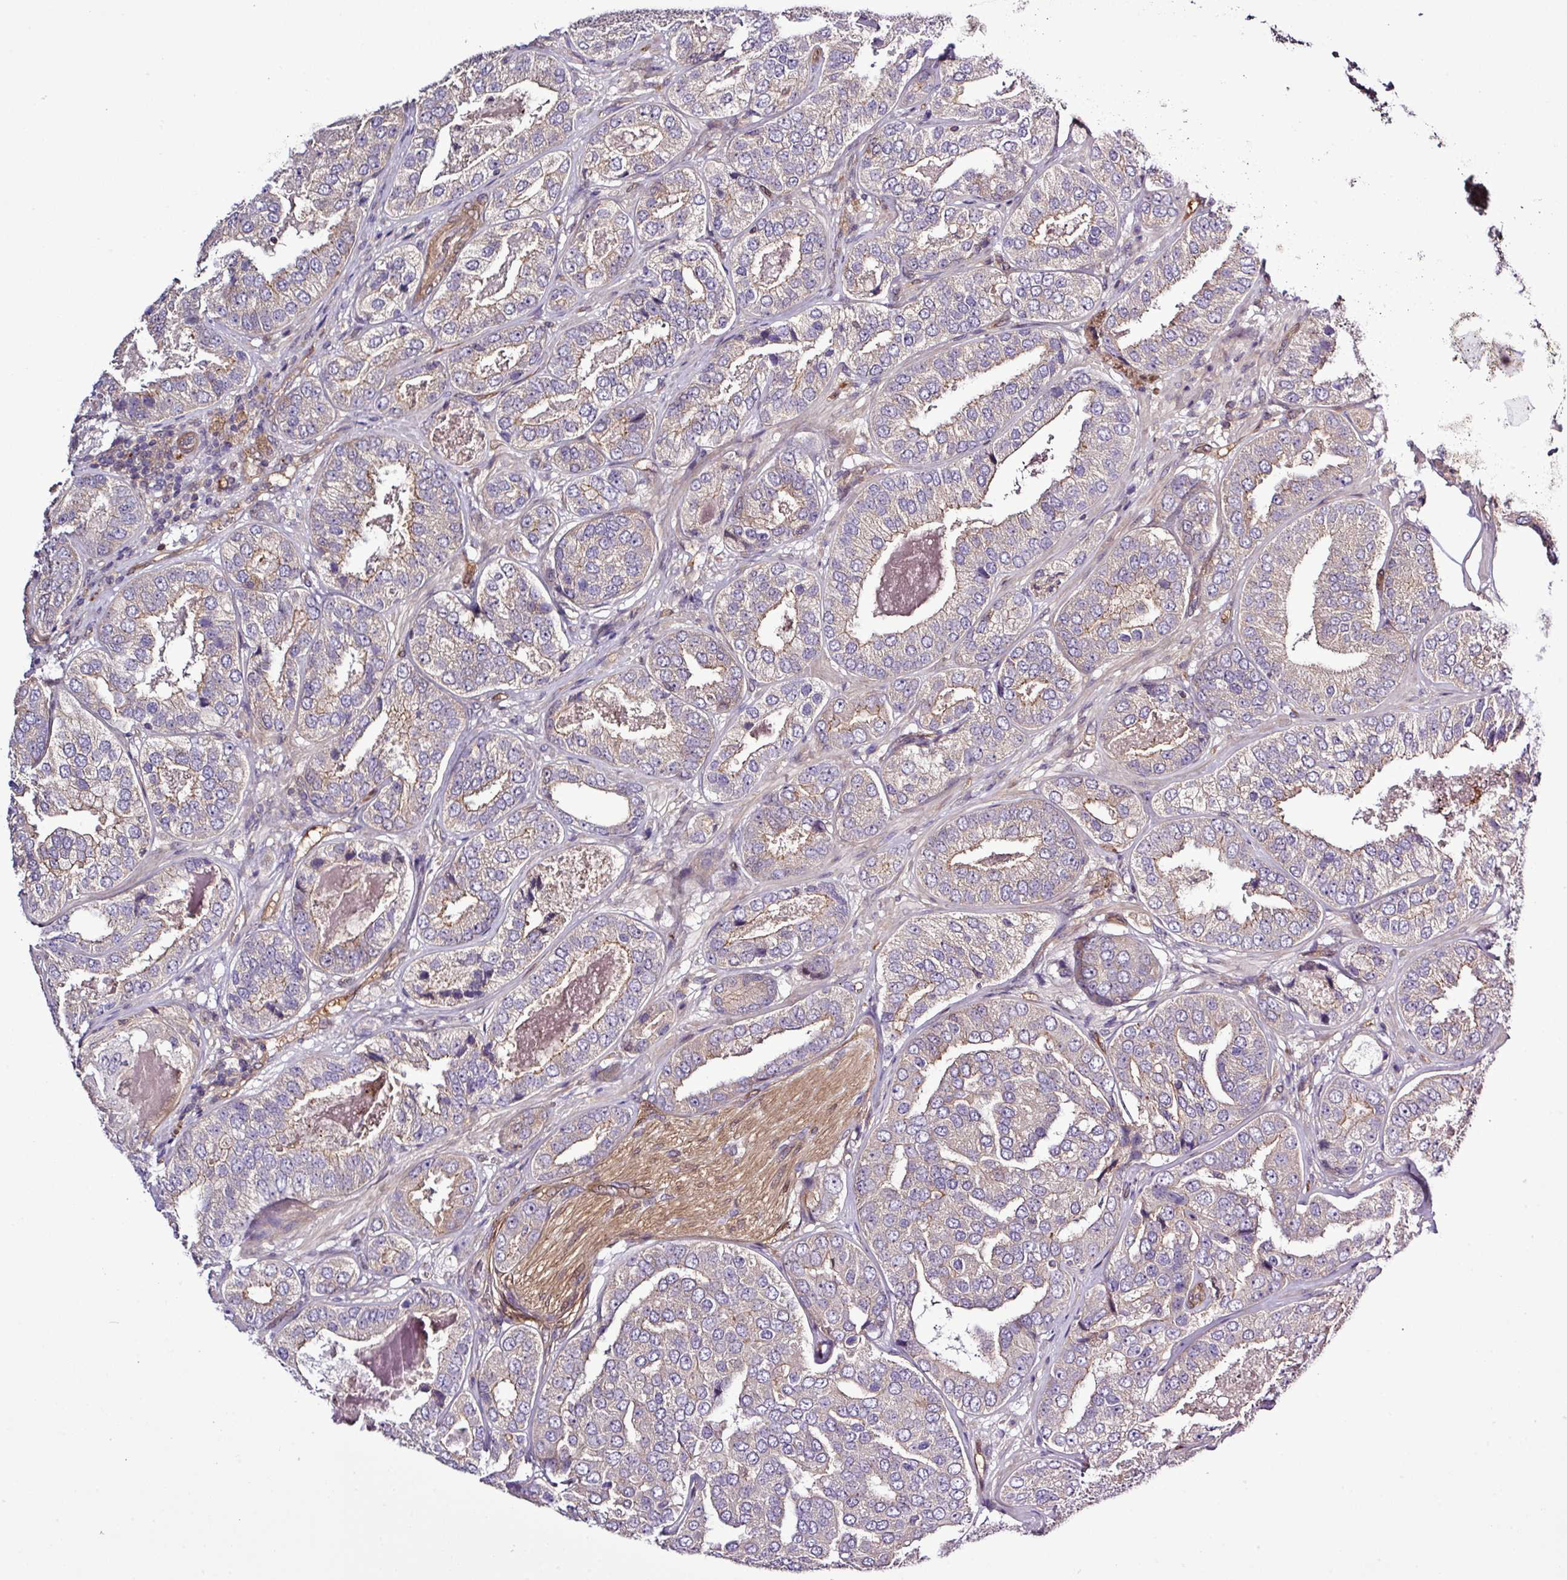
{"staining": {"intensity": "weak", "quantity": "25%-75%", "location": "cytoplasmic/membranous"}, "tissue": "prostate cancer", "cell_type": "Tumor cells", "image_type": "cancer", "snomed": [{"axis": "morphology", "description": "Adenocarcinoma, High grade"}, {"axis": "topography", "description": "Prostate"}], "caption": "Protein expression analysis of human prostate cancer reveals weak cytoplasmic/membranous positivity in approximately 25%-75% of tumor cells. The staining was performed using DAB (3,3'-diaminobenzidine) to visualize the protein expression in brown, while the nuclei were stained in blue with hematoxylin (Magnification: 20x).", "gene": "CARHSP1", "patient": {"sex": "male", "age": 63}}